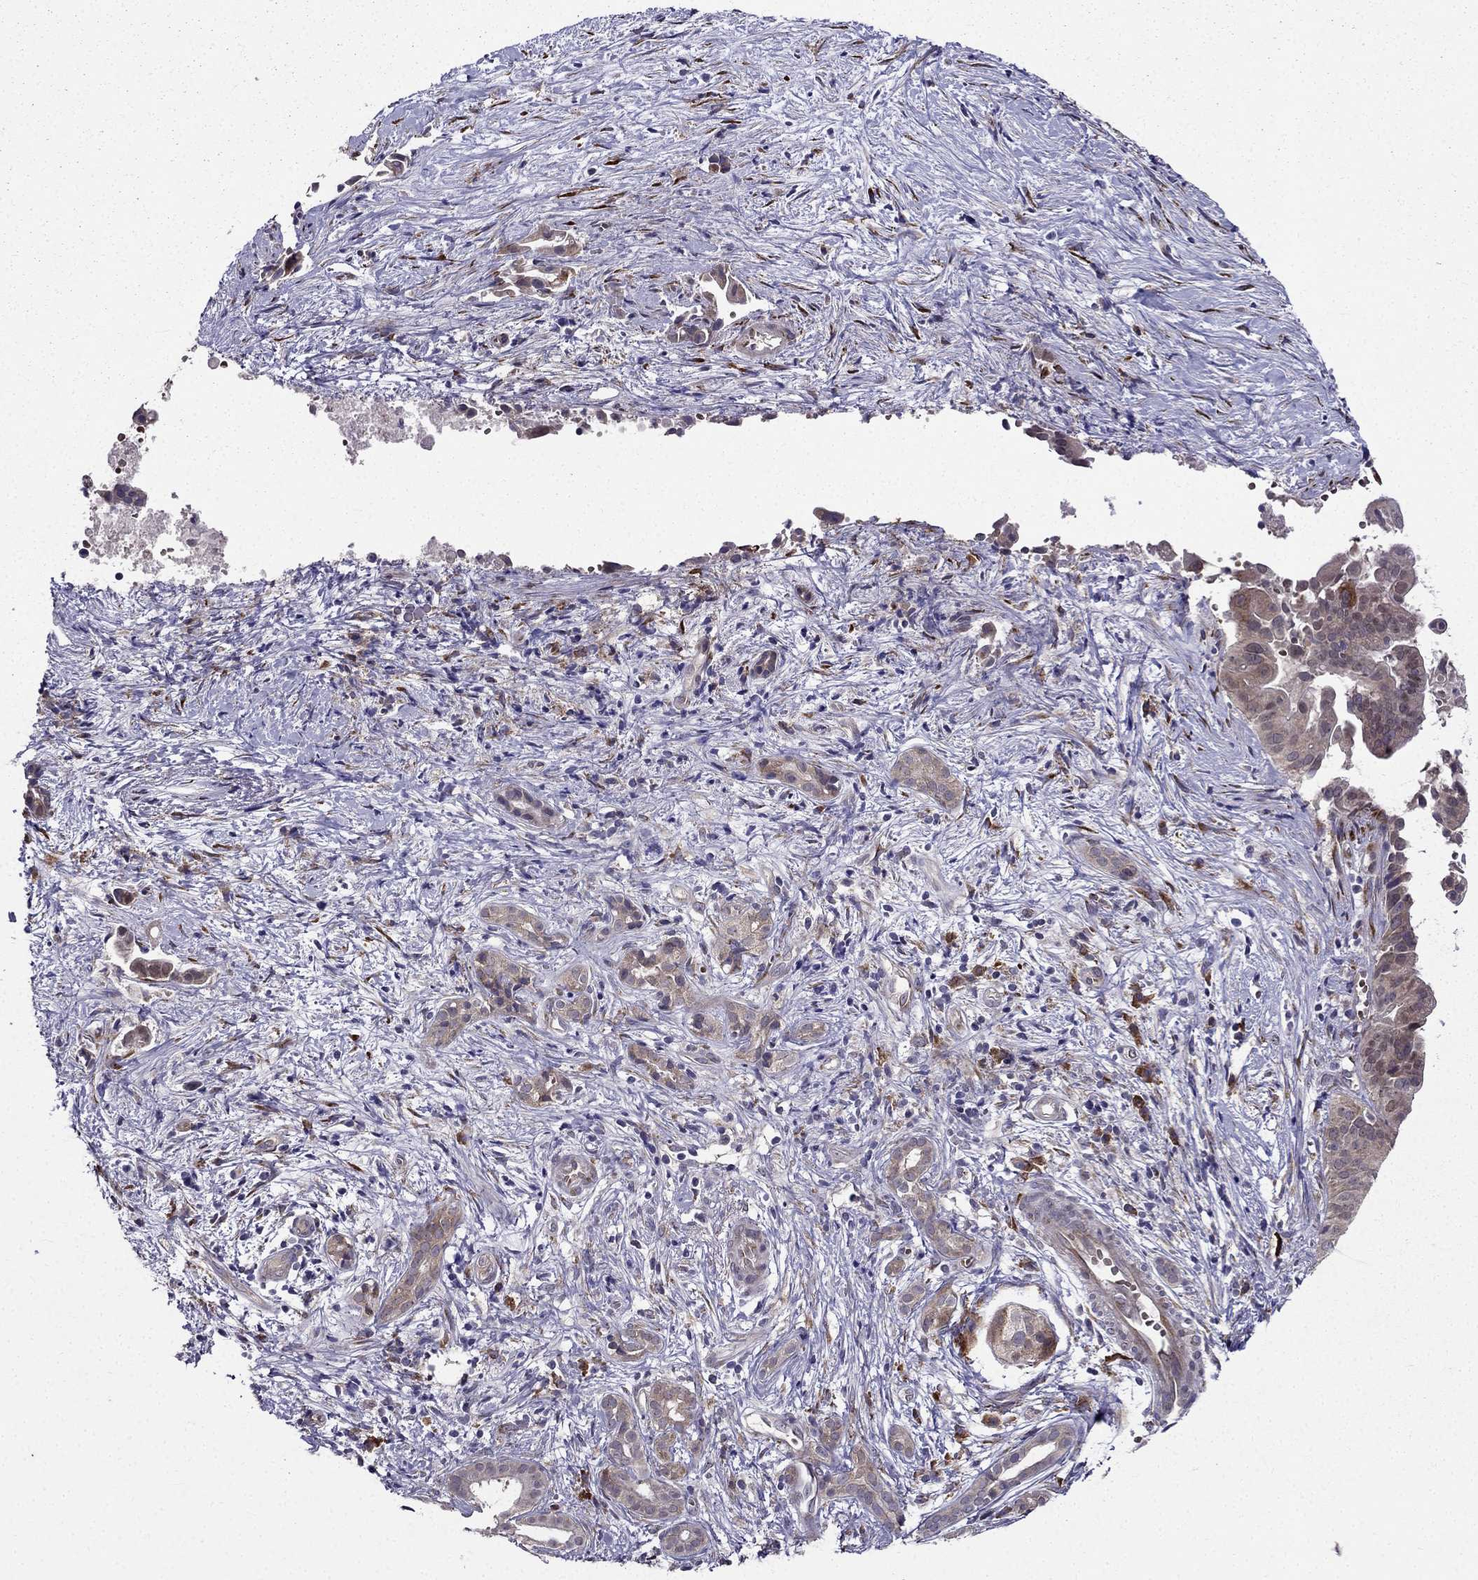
{"staining": {"intensity": "weak", "quantity": "25%-75%", "location": "cytoplasmic/membranous"}, "tissue": "pancreatic cancer", "cell_type": "Tumor cells", "image_type": "cancer", "snomed": [{"axis": "morphology", "description": "Adenocarcinoma, NOS"}, {"axis": "topography", "description": "Pancreas"}], "caption": "Human pancreatic adenocarcinoma stained for a protein (brown) exhibits weak cytoplasmic/membranous positive positivity in approximately 25%-75% of tumor cells.", "gene": "ARHGEF28", "patient": {"sex": "male", "age": 61}}